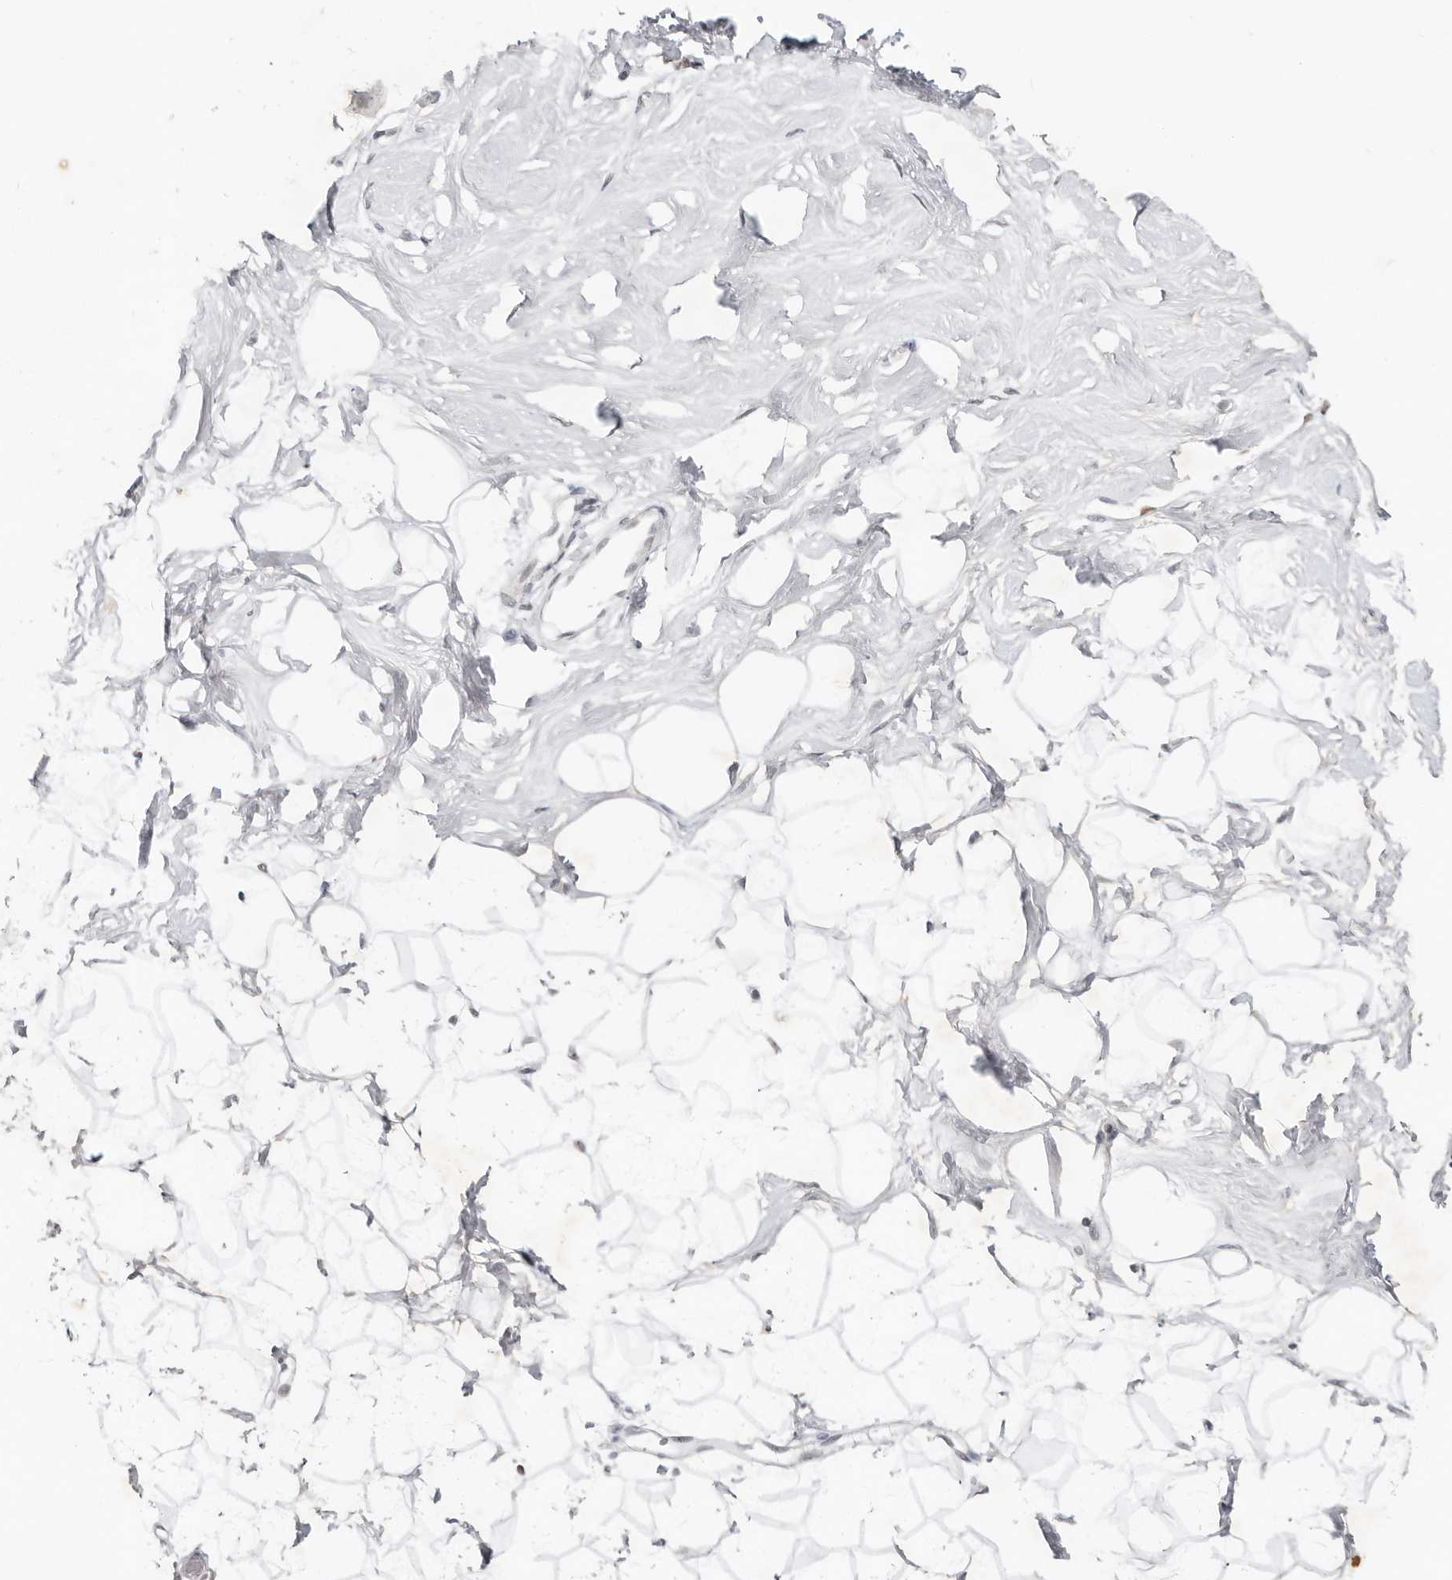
{"staining": {"intensity": "negative", "quantity": "none", "location": "none"}, "tissue": "breast", "cell_type": "Adipocytes", "image_type": "normal", "snomed": [{"axis": "morphology", "description": "Normal tissue, NOS"}, {"axis": "topography", "description": "Breast"}], "caption": "A high-resolution histopathology image shows immunohistochemistry (IHC) staining of benign breast, which shows no significant positivity in adipocytes. (DAB (3,3'-diaminobenzidine) immunohistochemistry (IHC), high magnification).", "gene": "LARP7", "patient": {"sex": "female", "age": 26}}